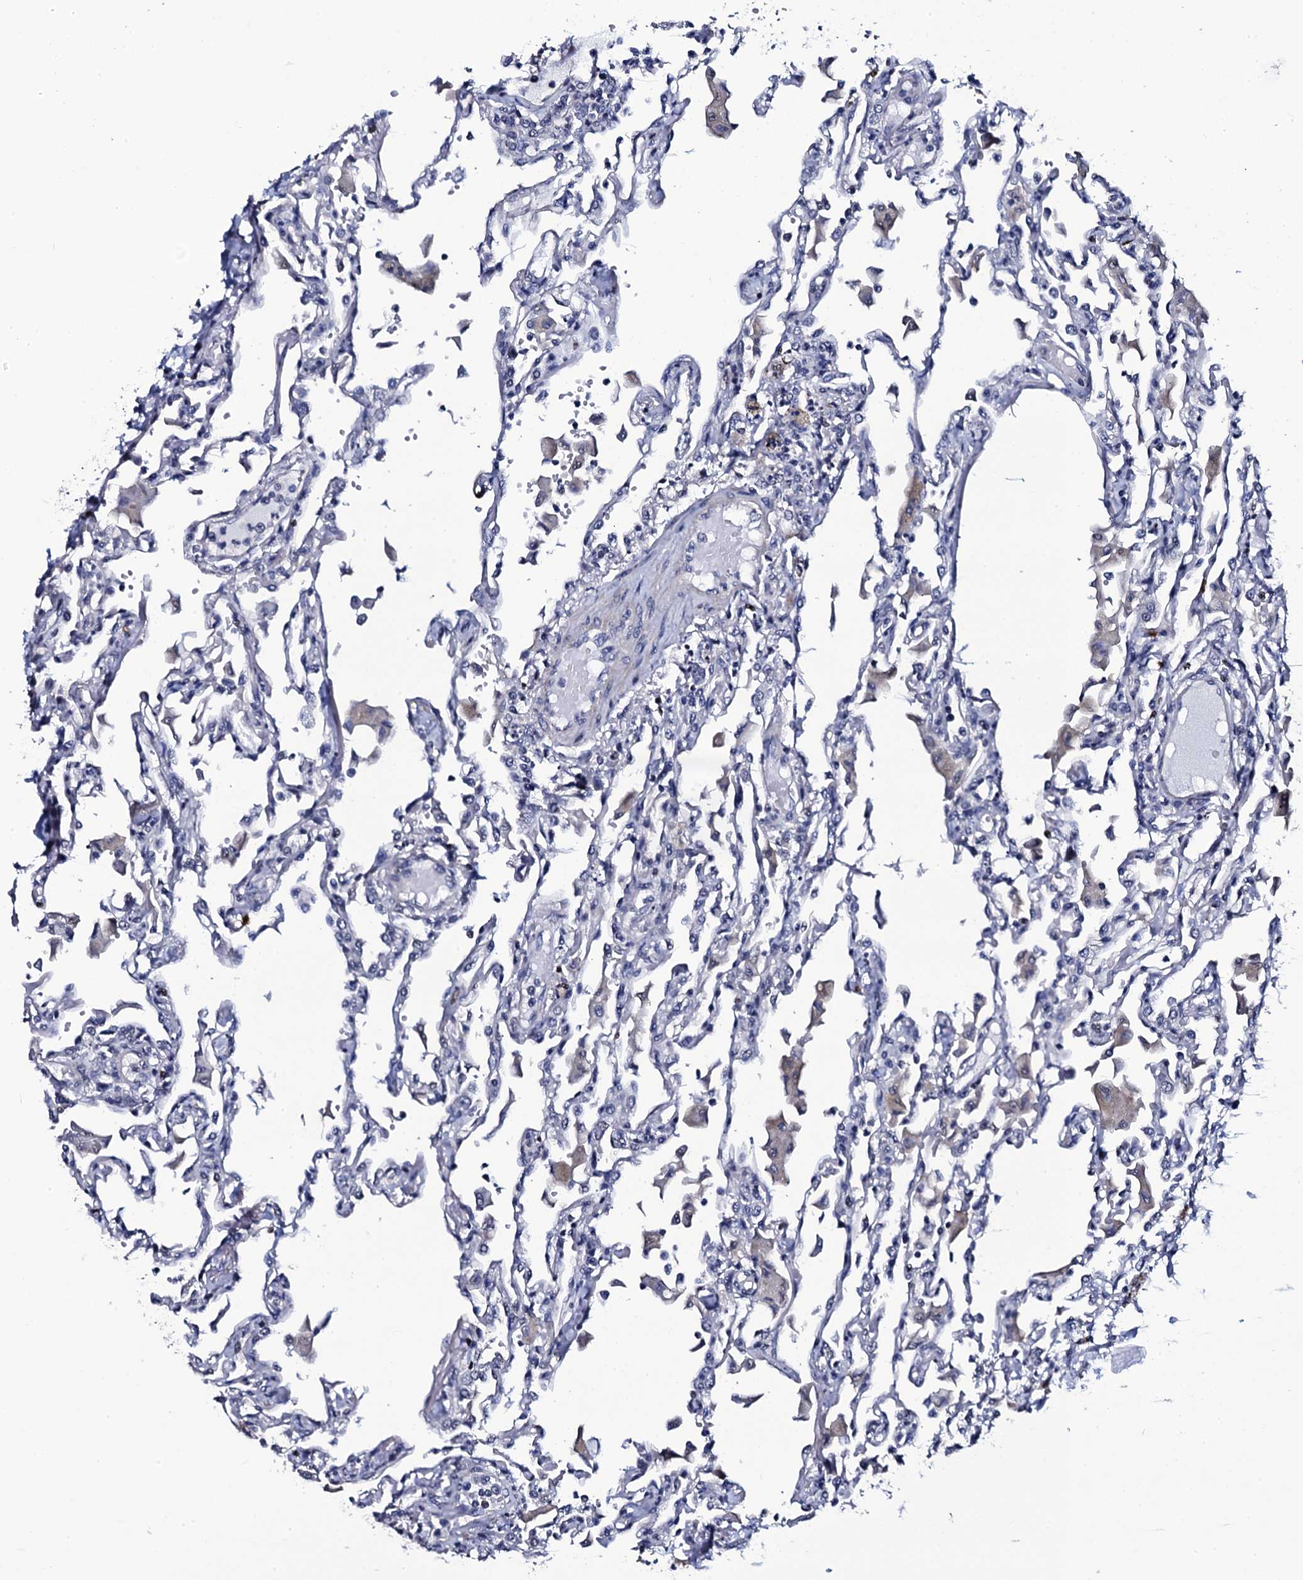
{"staining": {"intensity": "negative", "quantity": "none", "location": "none"}, "tissue": "lung", "cell_type": "Alveolar cells", "image_type": "normal", "snomed": [{"axis": "morphology", "description": "Normal tissue, NOS"}, {"axis": "topography", "description": "Bronchus"}, {"axis": "topography", "description": "Lung"}], "caption": "Immunohistochemical staining of benign lung shows no significant staining in alveolar cells. (DAB (3,3'-diaminobenzidine) immunohistochemistry (IHC) visualized using brightfield microscopy, high magnification).", "gene": "NPM2", "patient": {"sex": "female", "age": 49}}